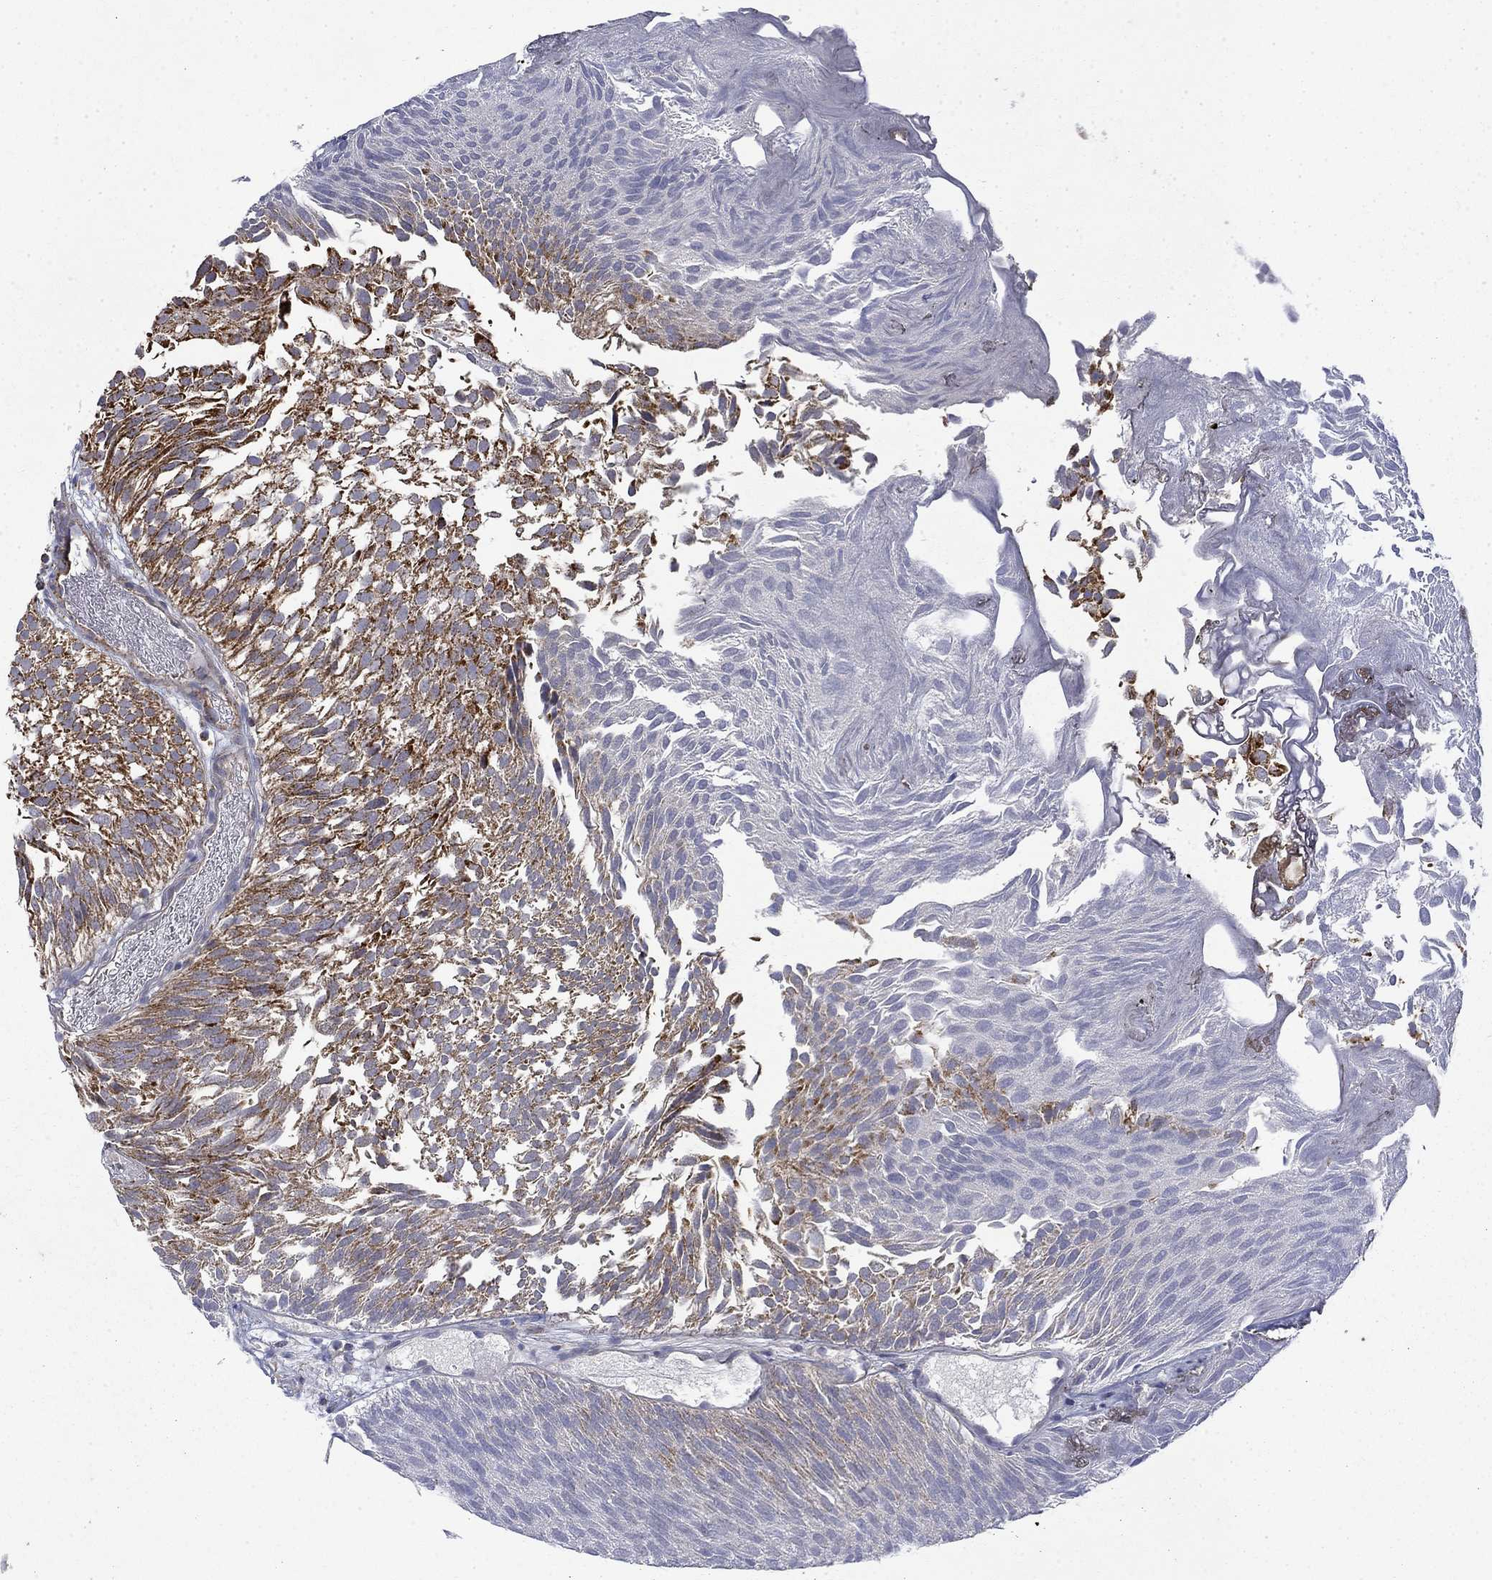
{"staining": {"intensity": "strong", "quantity": "25%-75%", "location": "cytoplasmic/membranous"}, "tissue": "urothelial cancer", "cell_type": "Tumor cells", "image_type": "cancer", "snomed": [{"axis": "morphology", "description": "Urothelial carcinoma, Low grade"}, {"axis": "topography", "description": "Urinary bladder"}], "caption": "Immunohistochemical staining of urothelial carcinoma (low-grade) shows high levels of strong cytoplasmic/membranous protein positivity in about 25%-75% of tumor cells.", "gene": "PCBP3", "patient": {"sex": "male", "age": 52}}